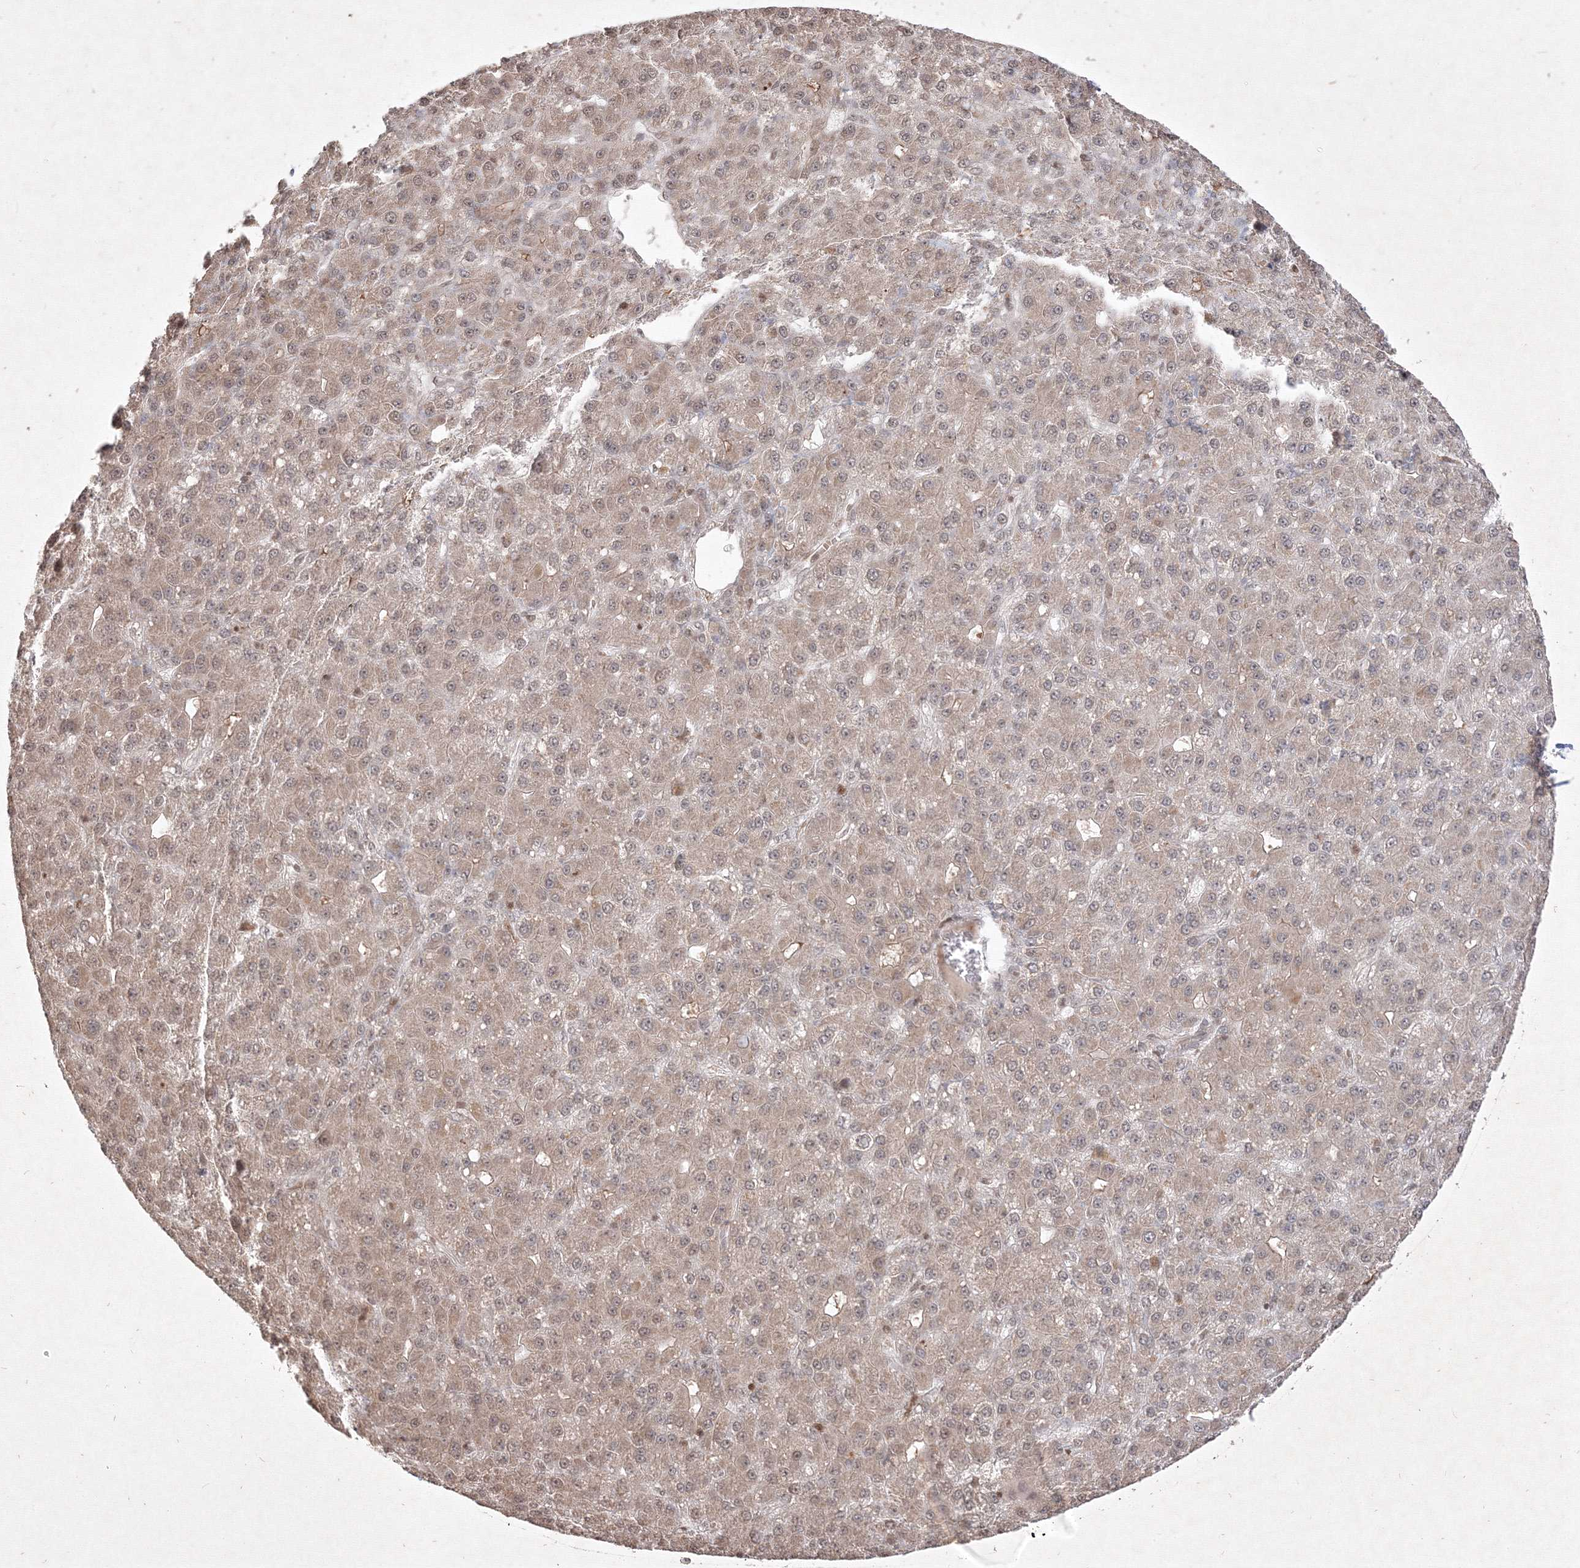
{"staining": {"intensity": "weak", "quantity": ">75%", "location": "cytoplasmic/membranous"}, "tissue": "liver cancer", "cell_type": "Tumor cells", "image_type": "cancer", "snomed": [{"axis": "morphology", "description": "Carcinoma, Hepatocellular, NOS"}, {"axis": "topography", "description": "Liver"}], "caption": "There is low levels of weak cytoplasmic/membranous staining in tumor cells of liver hepatocellular carcinoma, as demonstrated by immunohistochemical staining (brown color).", "gene": "TAB1", "patient": {"sex": "male", "age": 67}}